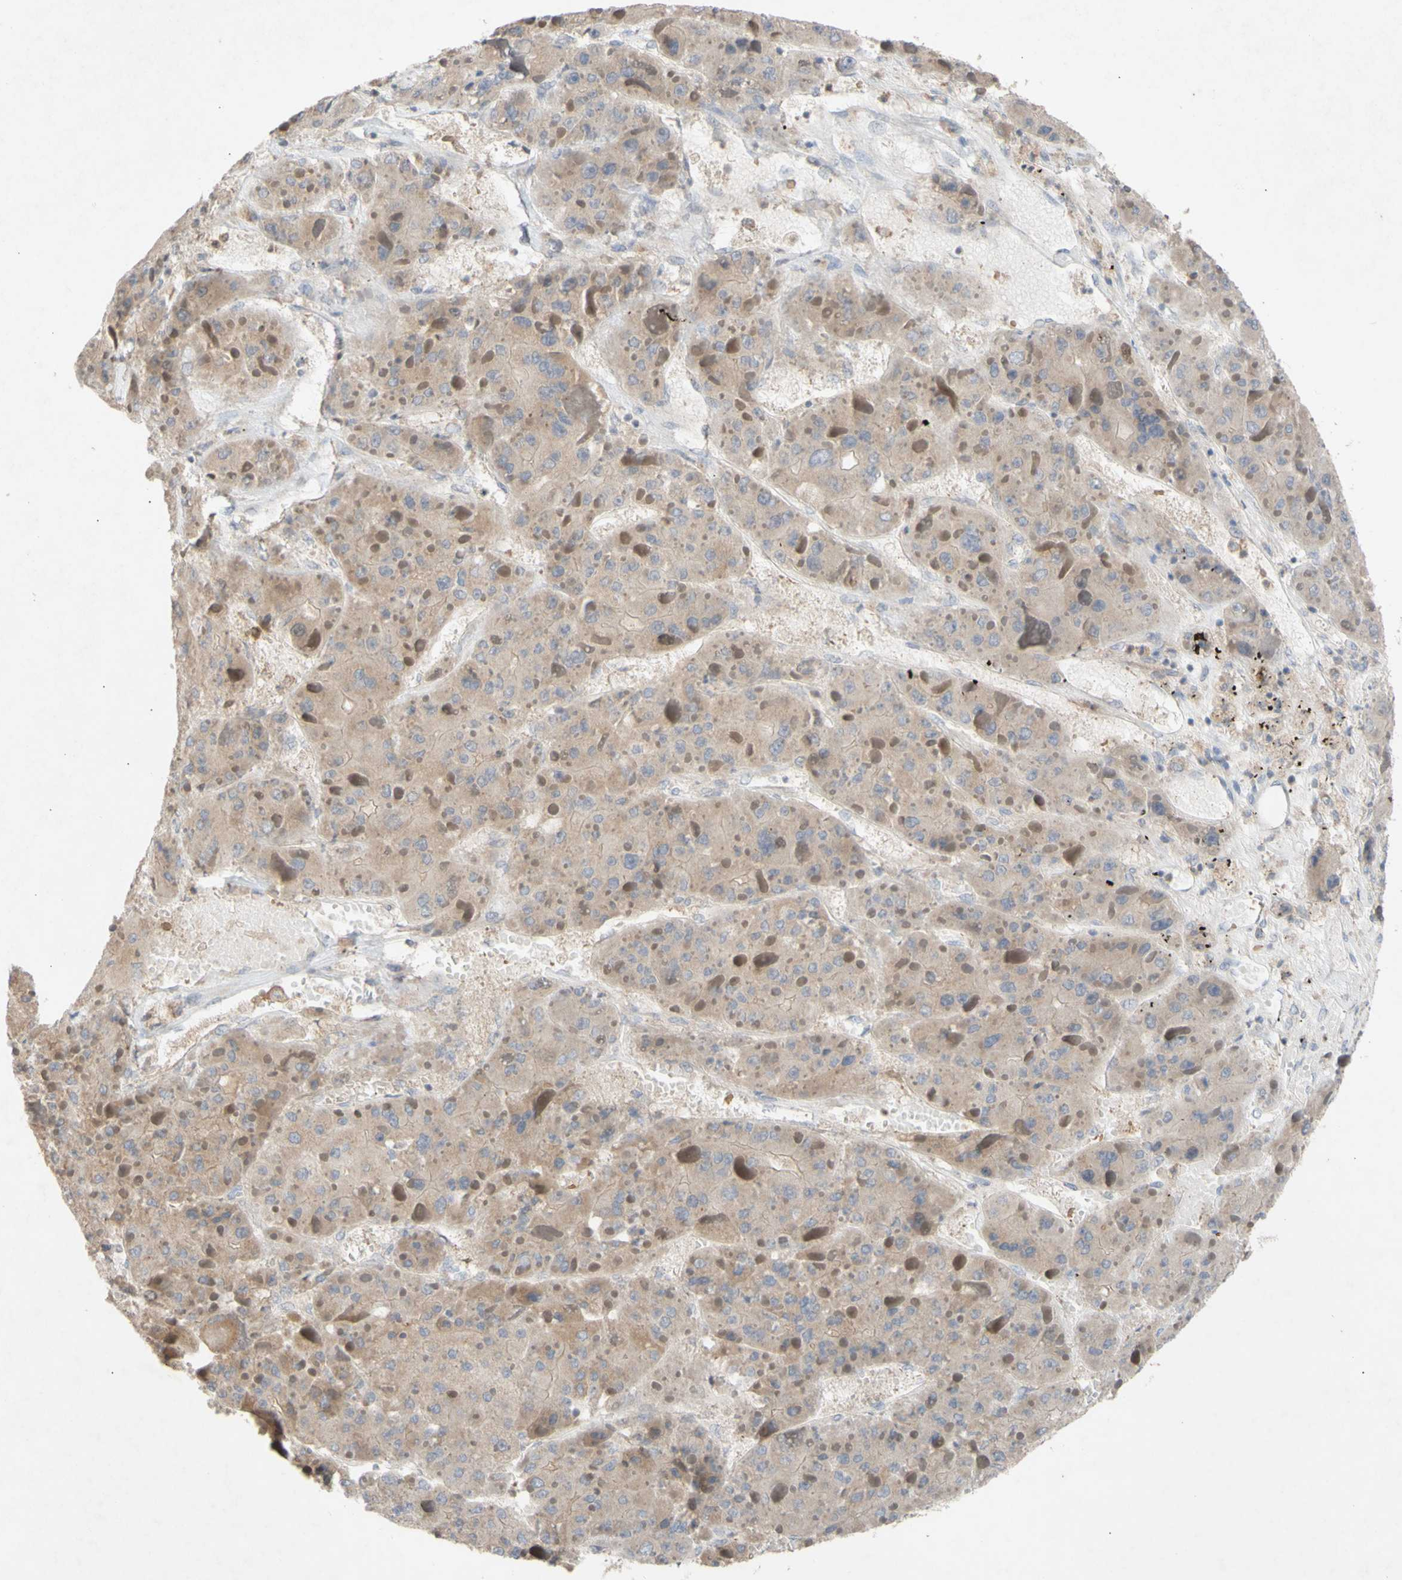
{"staining": {"intensity": "weak", "quantity": ">75%", "location": "cytoplasmic/membranous"}, "tissue": "liver cancer", "cell_type": "Tumor cells", "image_type": "cancer", "snomed": [{"axis": "morphology", "description": "Carcinoma, Hepatocellular, NOS"}, {"axis": "topography", "description": "Liver"}], "caption": "Immunohistochemistry of liver cancer shows low levels of weak cytoplasmic/membranous expression in about >75% of tumor cells. Immunohistochemistry (ihc) stains the protein of interest in brown and the nuclei are stained blue.", "gene": "NECTIN3", "patient": {"sex": "female", "age": 73}}